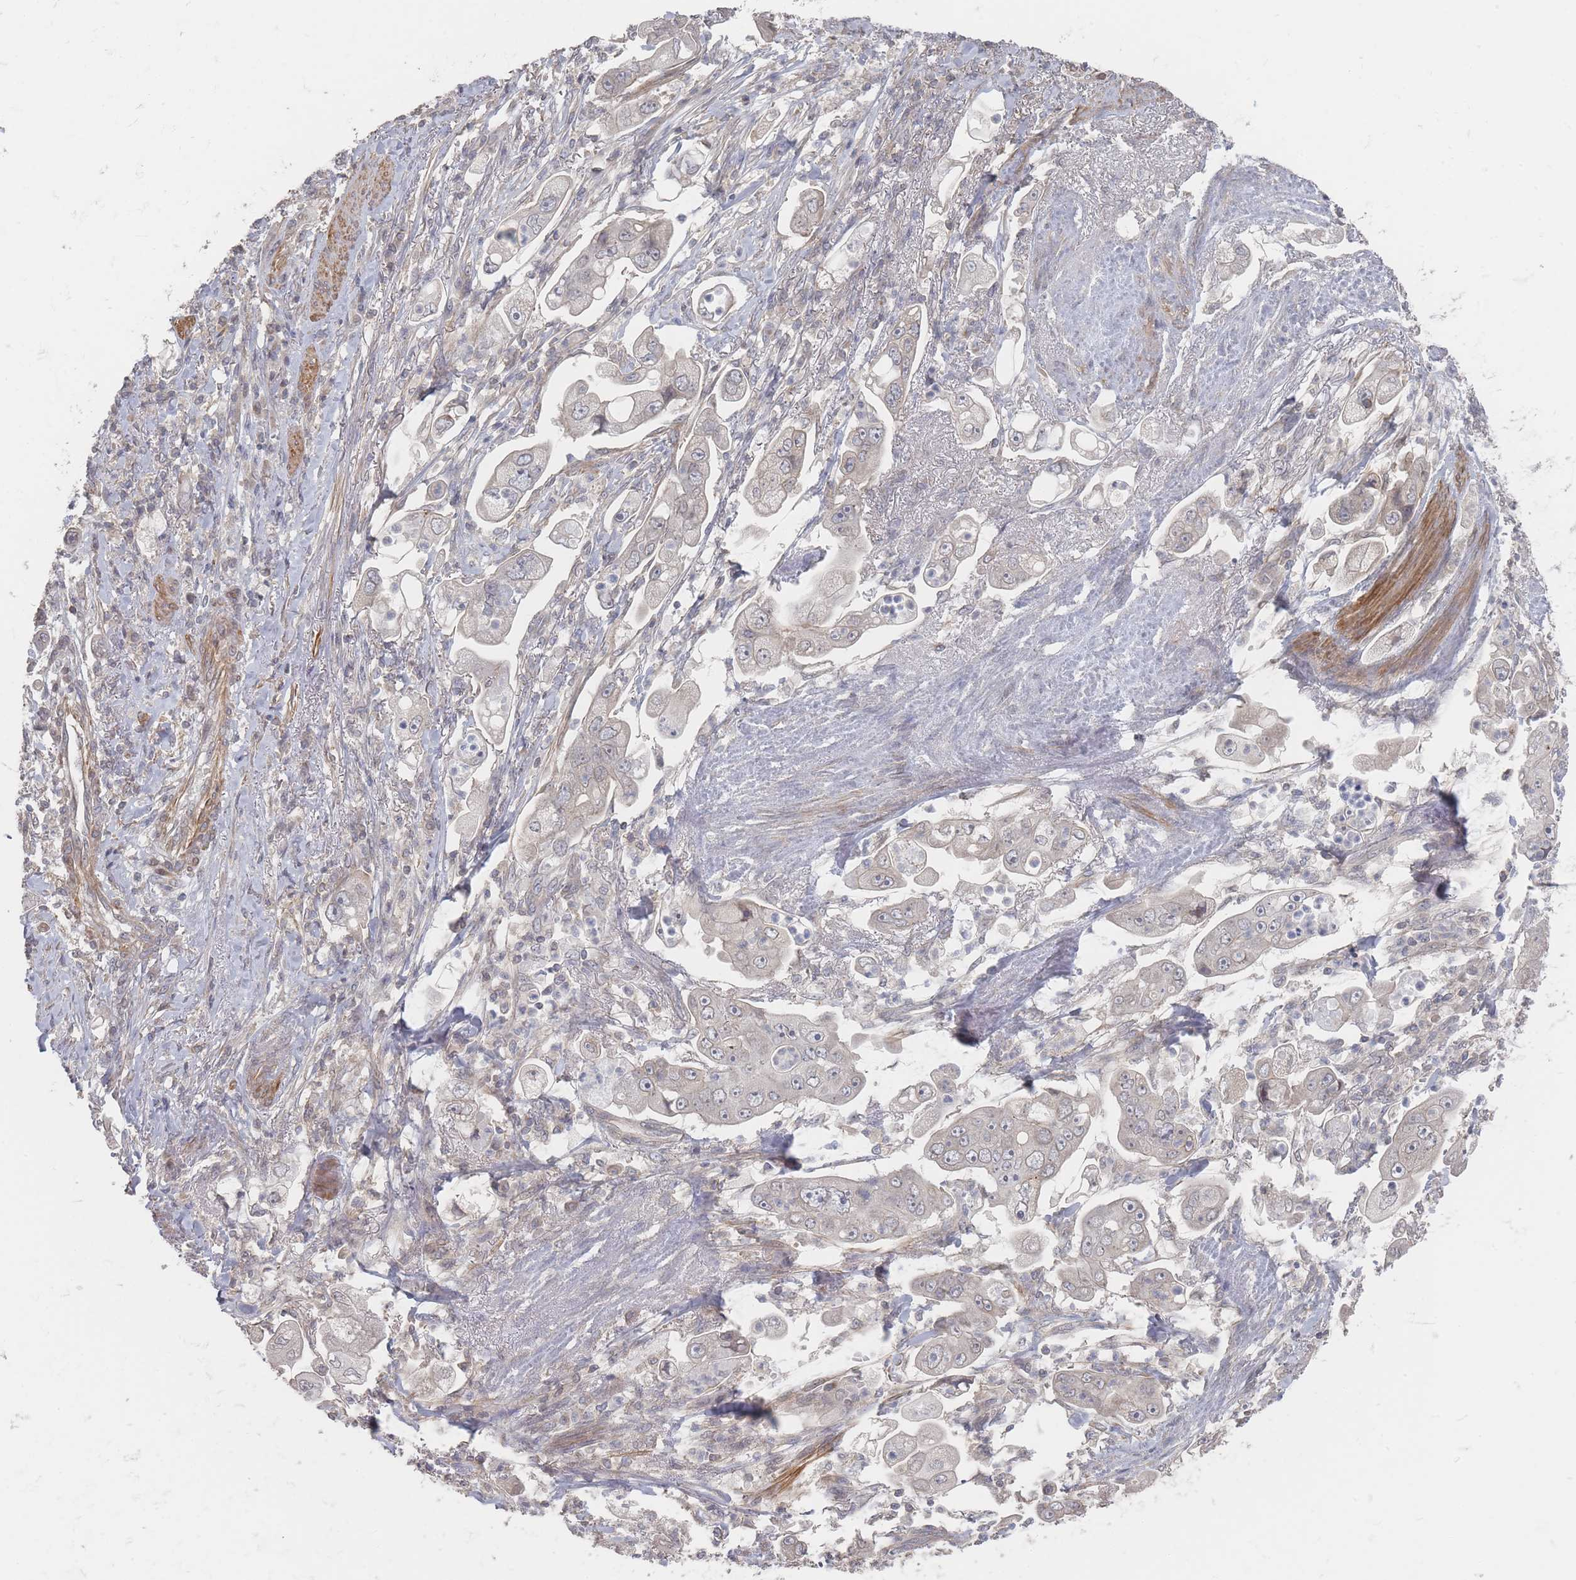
{"staining": {"intensity": "negative", "quantity": "none", "location": "none"}, "tissue": "stomach cancer", "cell_type": "Tumor cells", "image_type": "cancer", "snomed": [{"axis": "morphology", "description": "Adenocarcinoma, NOS"}, {"axis": "topography", "description": "Stomach"}], "caption": "Immunohistochemistry (IHC) image of stomach cancer (adenocarcinoma) stained for a protein (brown), which exhibits no expression in tumor cells.", "gene": "GLE1", "patient": {"sex": "male", "age": 62}}